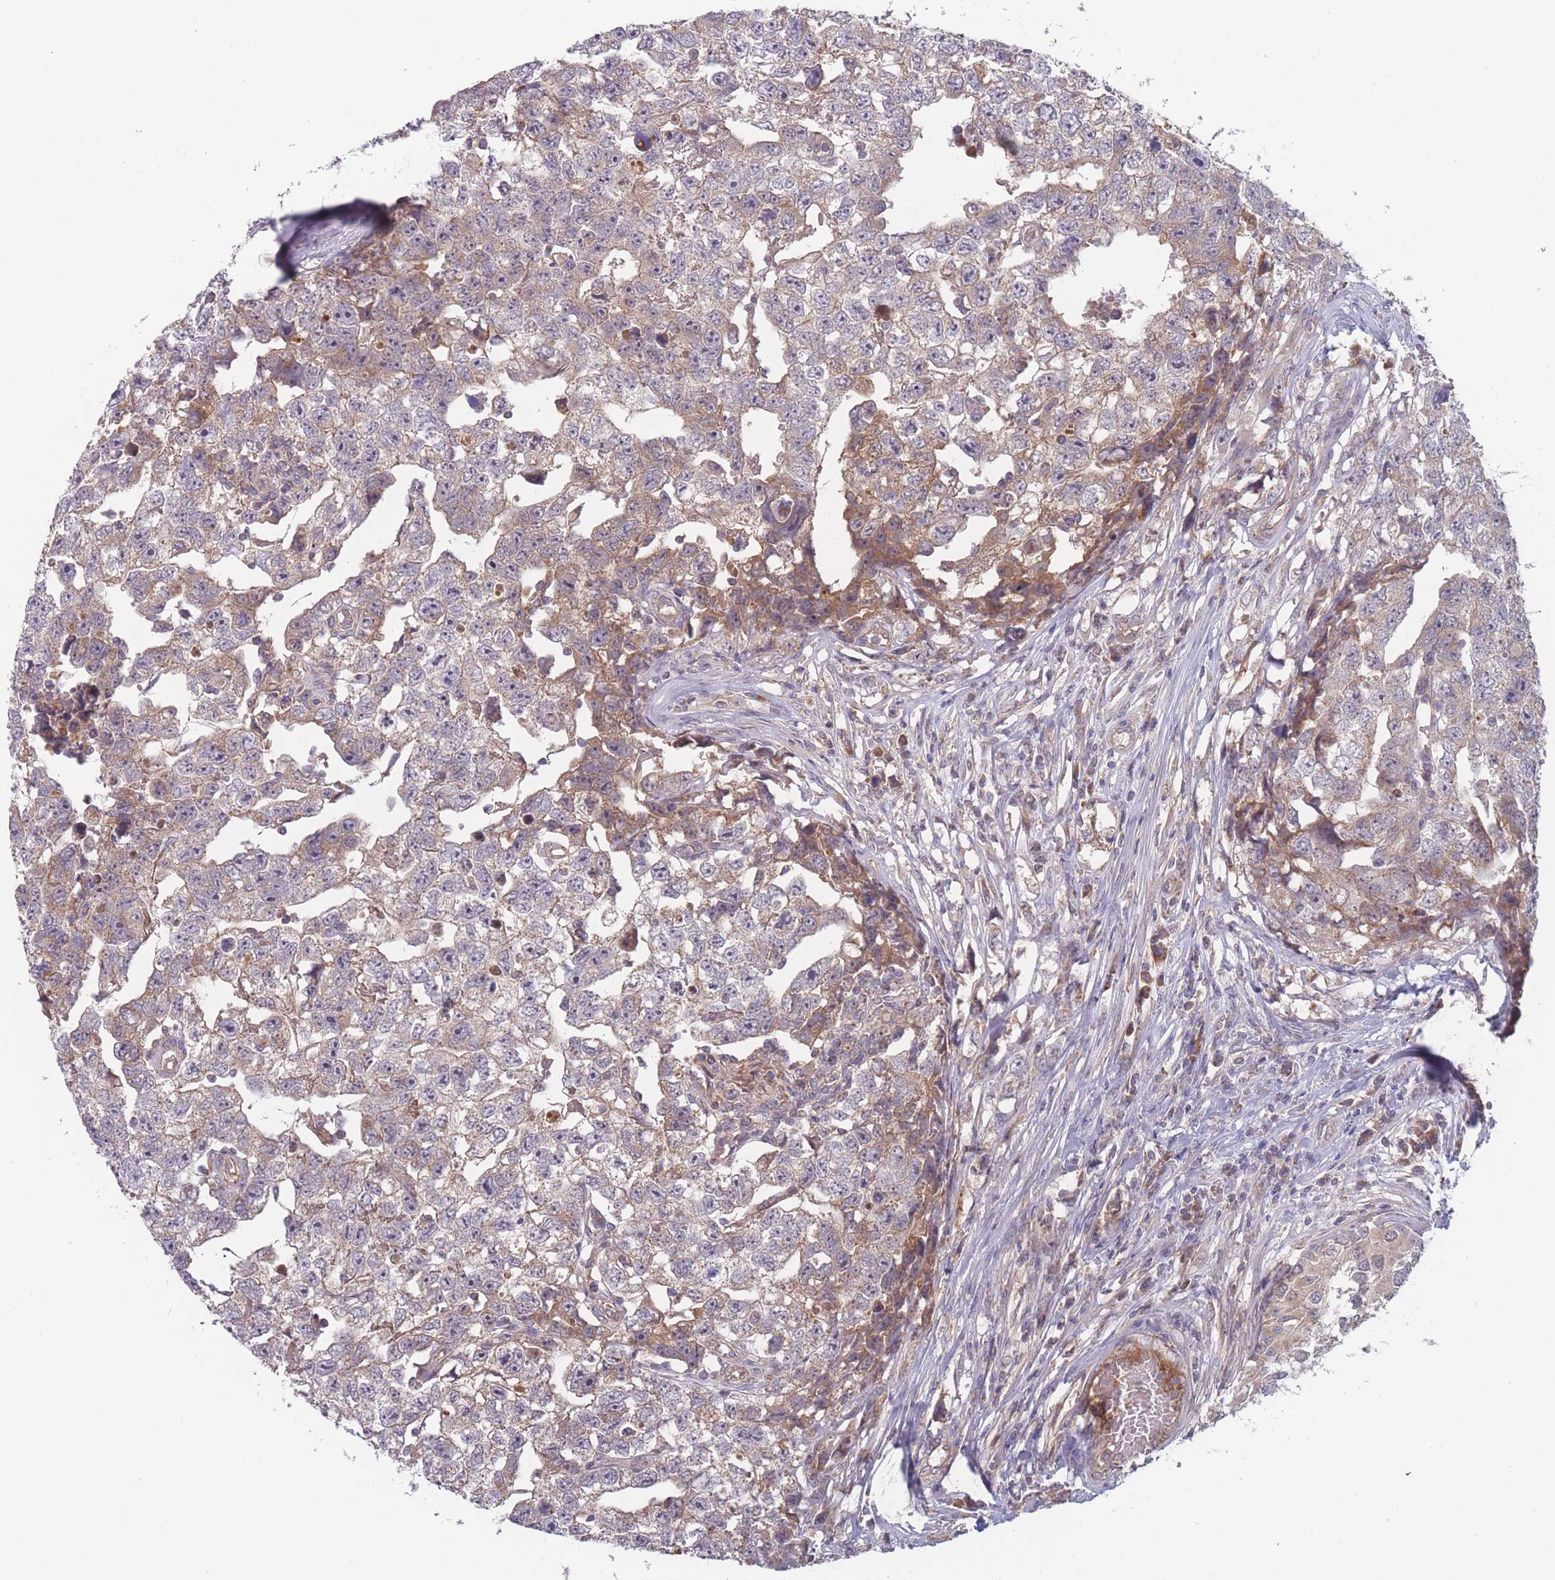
{"staining": {"intensity": "moderate", "quantity": "25%-75%", "location": "cytoplasmic/membranous"}, "tissue": "testis cancer", "cell_type": "Tumor cells", "image_type": "cancer", "snomed": [{"axis": "morphology", "description": "Carcinoma, Embryonal, NOS"}, {"axis": "topography", "description": "Testis"}], "caption": "Immunohistochemical staining of human testis embryonal carcinoma reveals medium levels of moderate cytoplasmic/membranous protein staining in approximately 25%-75% of tumor cells.", "gene": "ATP5MG", "patient": {"sex": "male", "age": 22}}